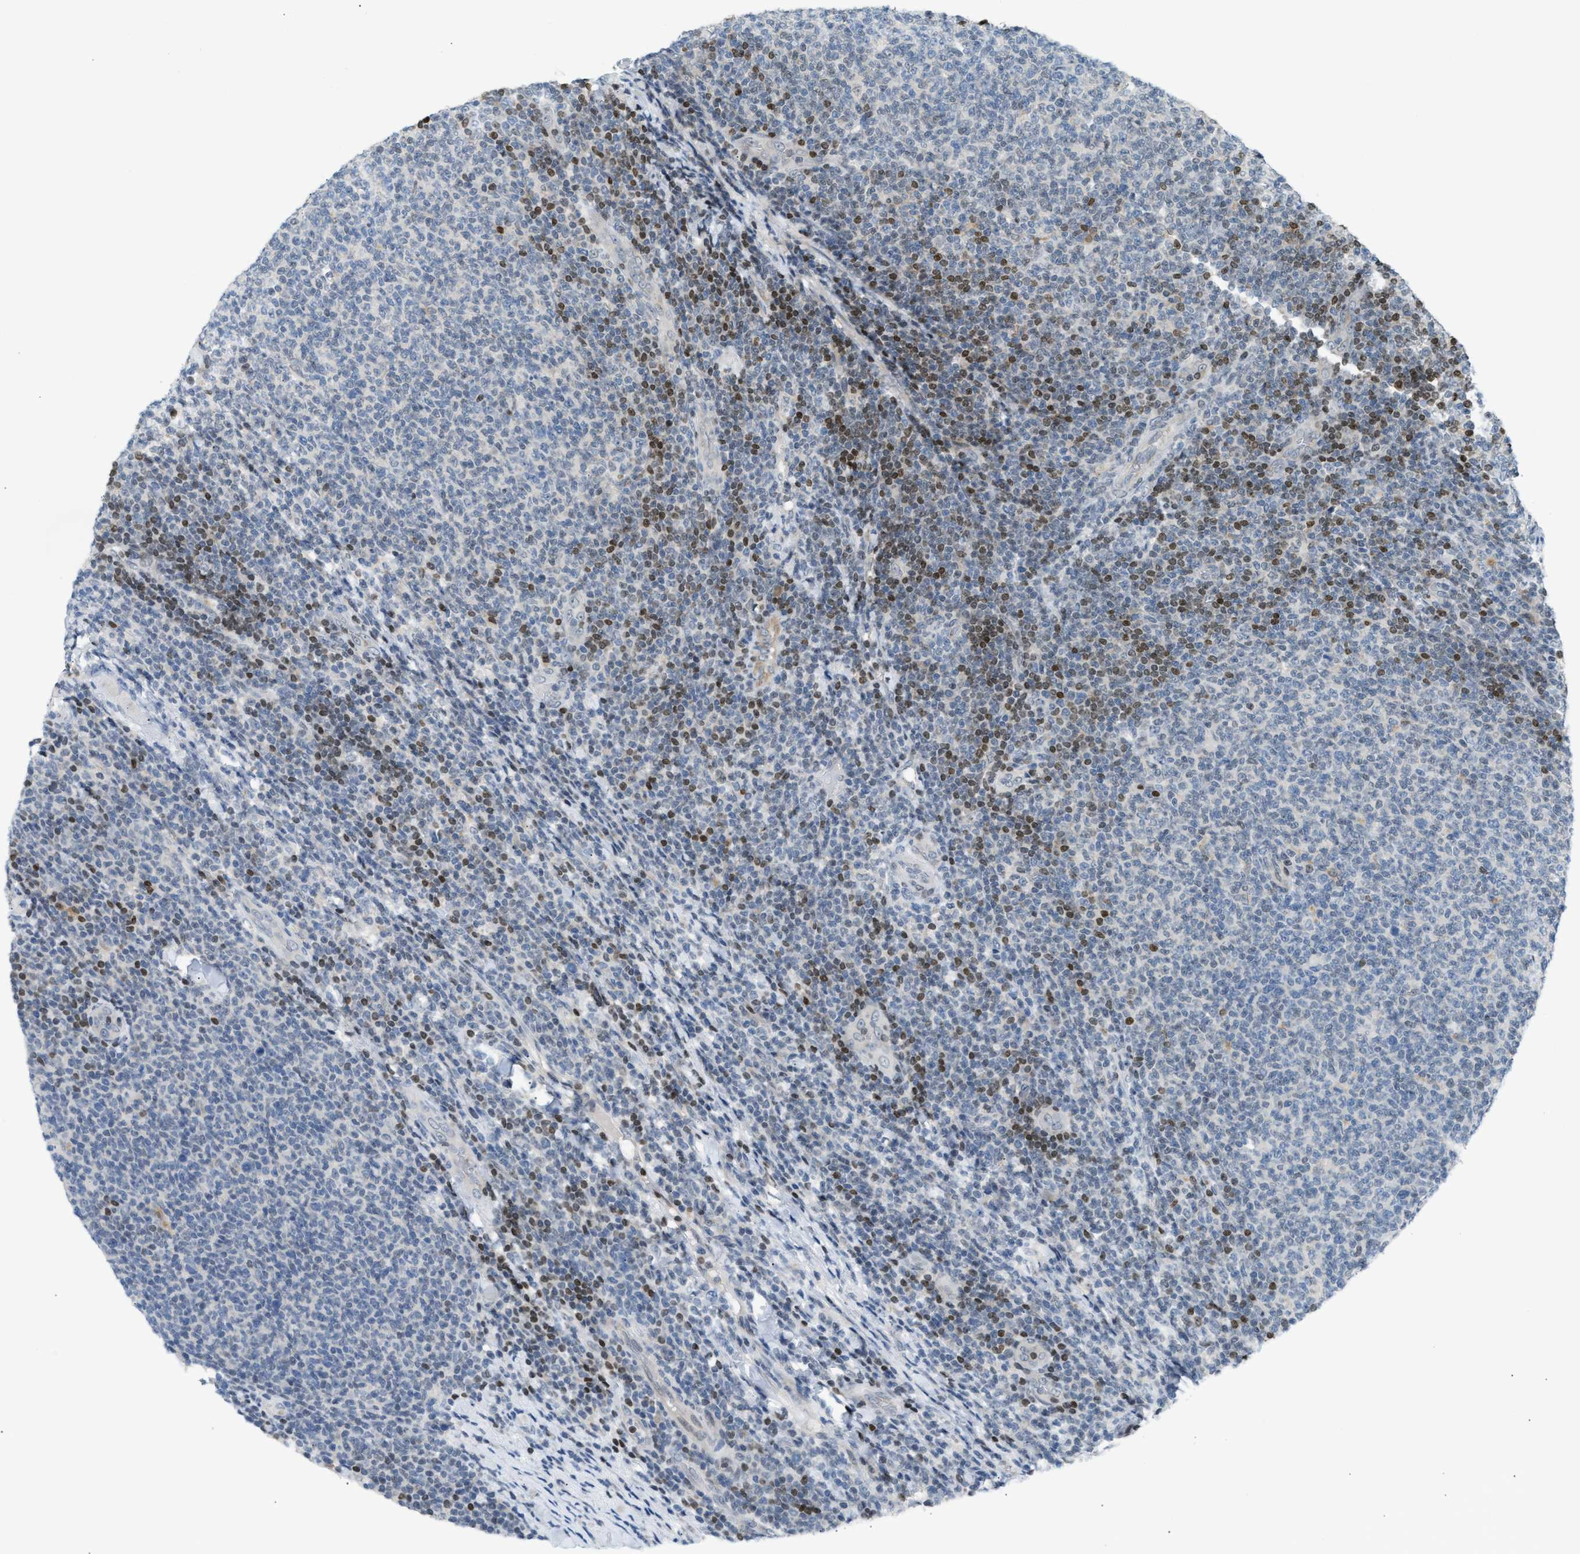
{"staining": {"intensity": "negative", "quantity": "none", "location": "none"}, "tissue": "lymphoma", "cell_type": "Tumor cells", "image_type": "cancer", "snomed": [{"axis": "morphology", "description": "Malignant lymphoma, non-Hodgkin's type, Low grade"}, {"axis": "topography", "description": "Lymph node"}], "caption": "This histopathology image is of lymphoma stained with immunohistochemistry to label a protein in brown with the nuclei are counter-stained blue. There is no positivity in tumor cells.", "gene": "NPS", "patient": {"sex": "male", "age": 66}}